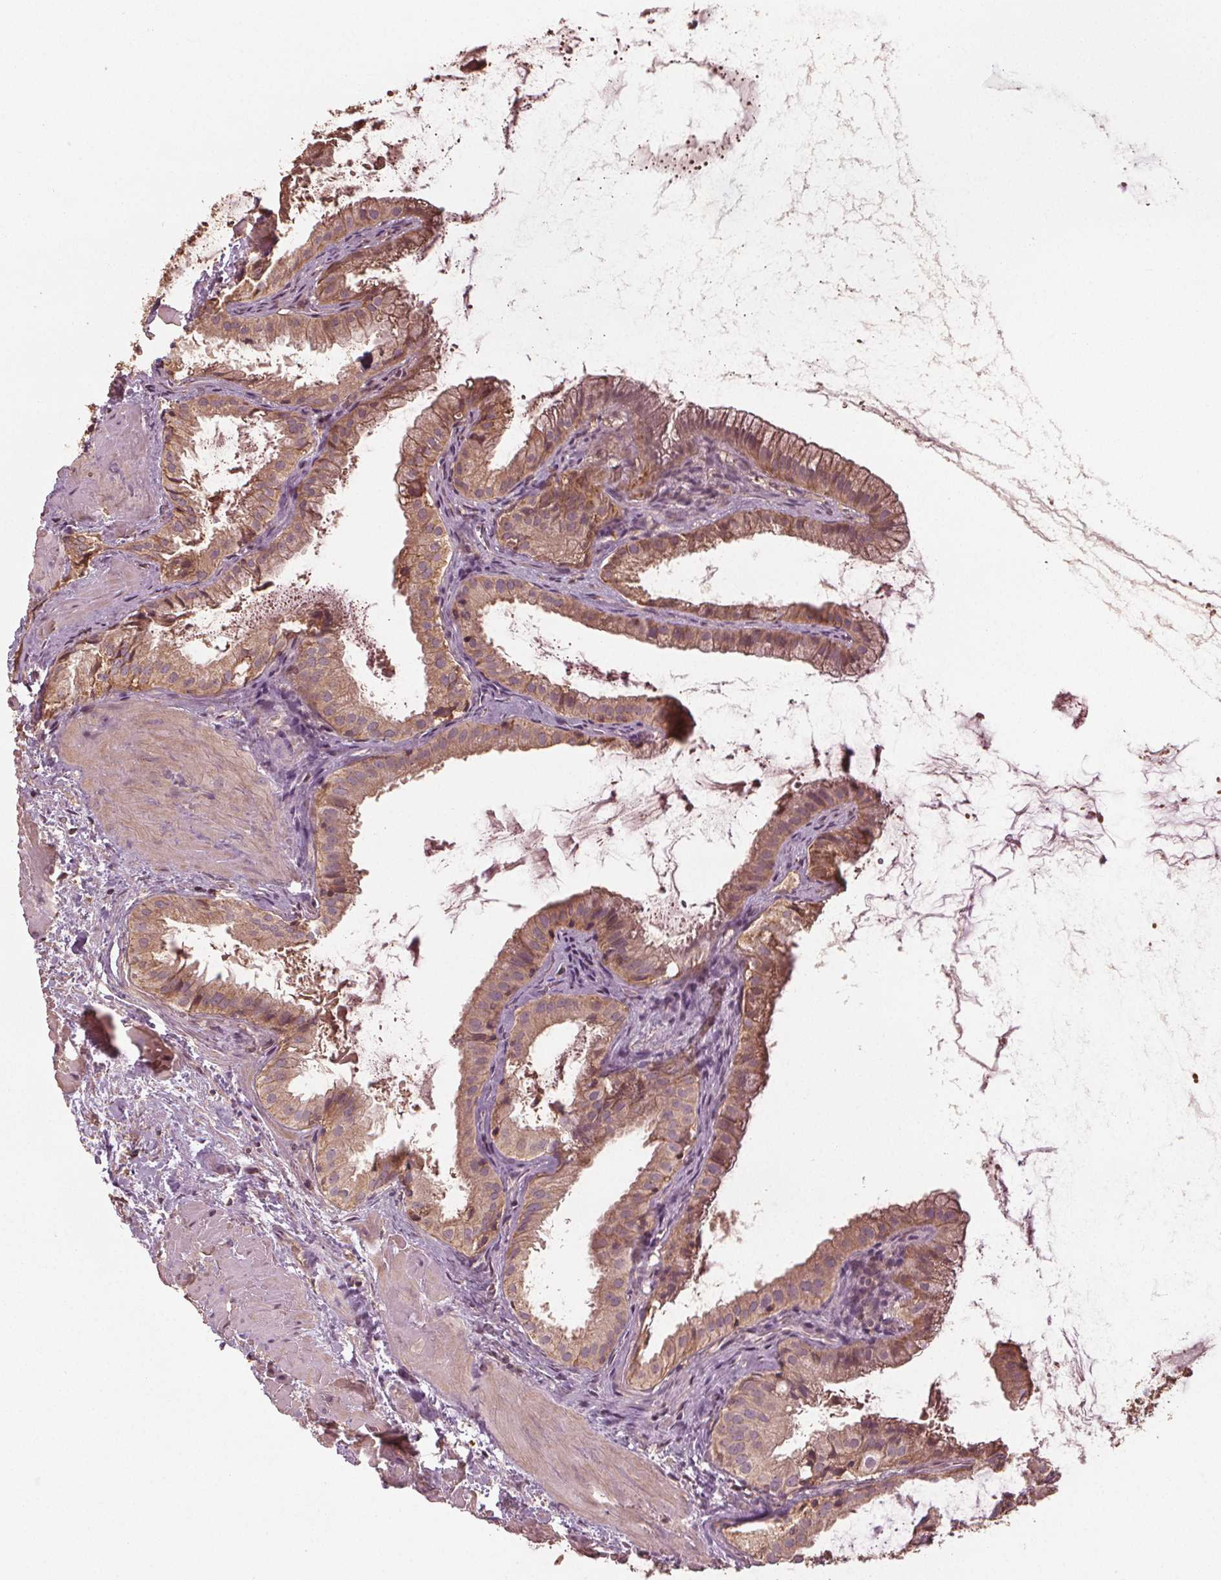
{"staining": {"intensity": "moderate", "quantity": ">75%", "location": "cytoplasmic/membranous"}, "tissue": "gallbladder", "cell_type": "Glandular cells", "image_type": "normal", "snomed": [{"axis": "morphology", "description": "Normal tissue, NOS"}, {"axis": "topography", "description": "Gallbladder"}], "caption": "The histopathology image displays immunohistochemical staining of unremarkable gallbladder. There is moderate cytoplasmic/membranous expression is present in about >75% of glandular cells. (Stains: DAB (3,3'-diaminobenzidine) in brown, nuclei in blue, Microscopy: brightfield microscopy at high magnification).", "gene": "GNB2", "patient": {"sex": "male", "age": 70}}